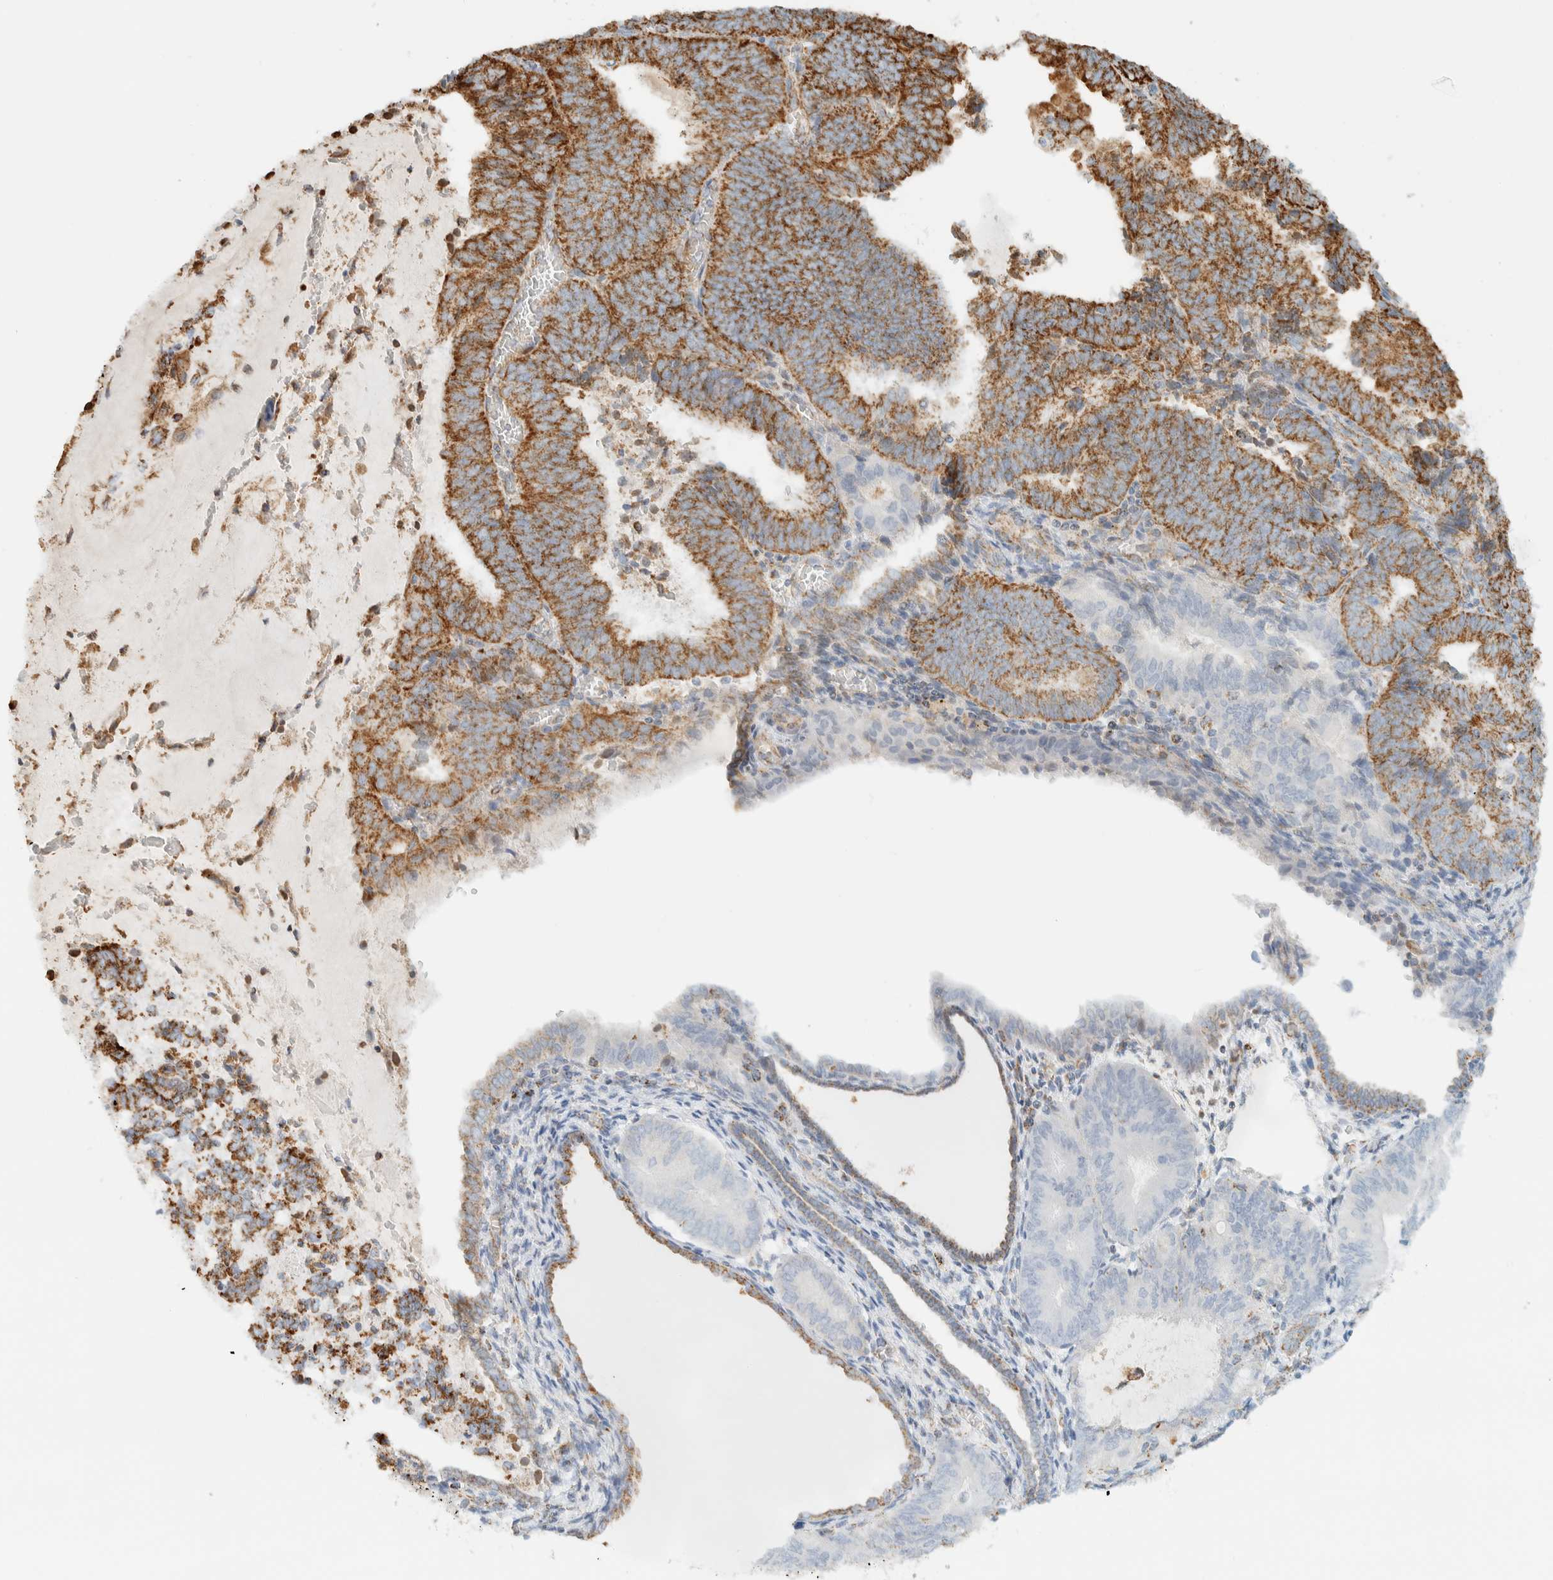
{"staining": {"intensity": "moderate", "quantity": ">75%", "location": "cytoplasmic/membranous"}, "tissue": "endometrial cancer", "cell_type": "Tumor cells", "image_type": "cancer", "snomed": [{"axis": "morphology", "description": "Adenocarcinoma, NOS"}, {"axis": "topography", "description": "Endometrium"}], "caption": "Endometrial adenocarcinoma tissue shows moderate cytoplasmic/membranous expression in approximately >75% of tumor cells", "gene": "KIFAP3", "patient": {"sex": "female", "age": 81}}